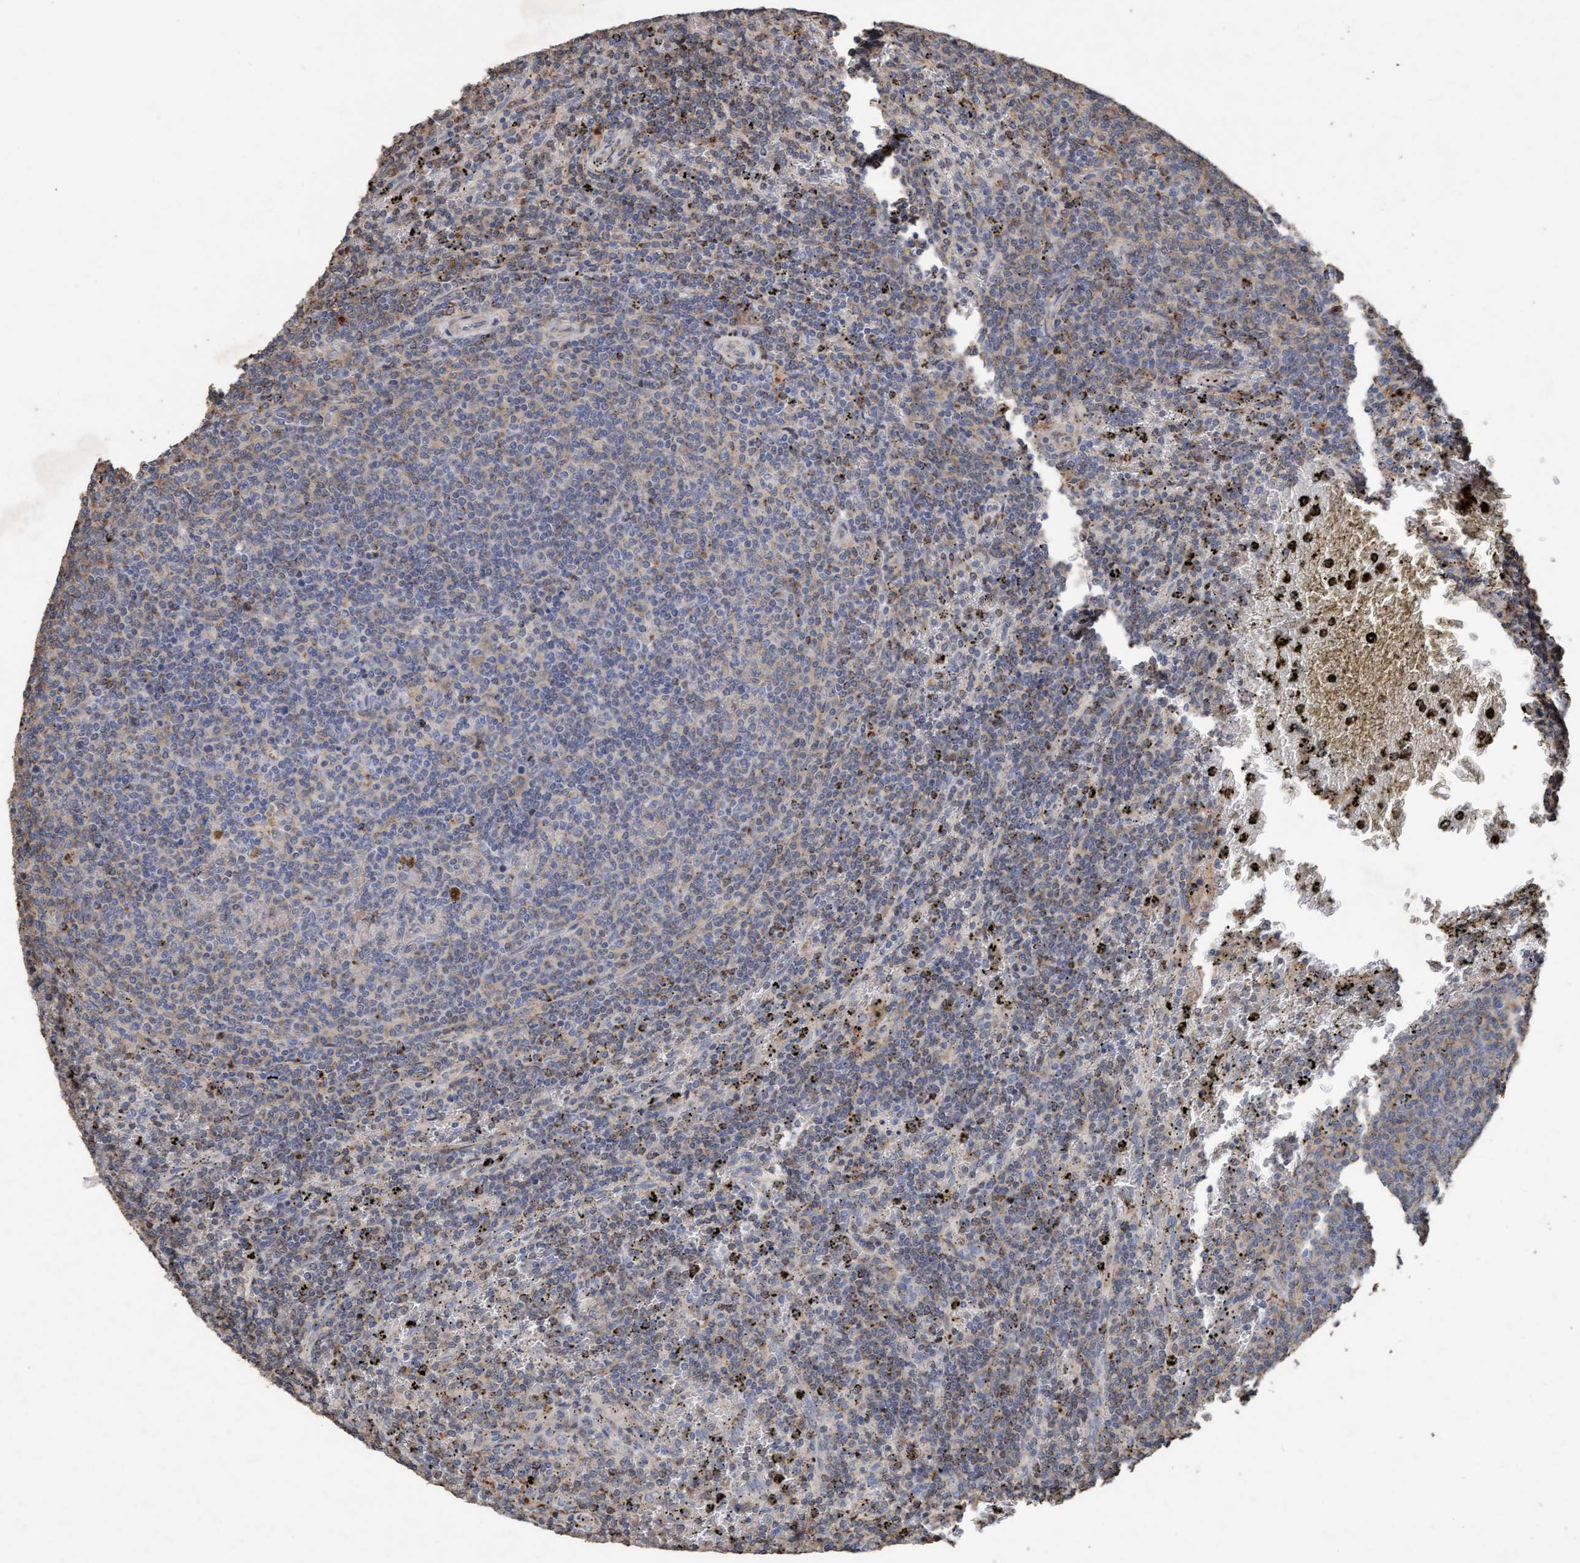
{"staining": {"intensity": "weak", "quantity": "<25%", "location": "cytoplasmic/membranous"}, "tissue": "lymphoma", "cell_type": "Tumor cells", "image_type": "cancer", "snomed": [{"axis": "morphology", "description": "Malignant lymphoma, non-Hodgkin's type, Low grade"}, {"axis": "topography", "description": "Spleen"}], "caption": "DAB (3,3'-diaminobenzidine) immunohistochemical staining of lymphoma exhibits no significant positivity in tumor cells.", "gene": "LONRF1", "patient": {"sex": "female", "age": 50}}